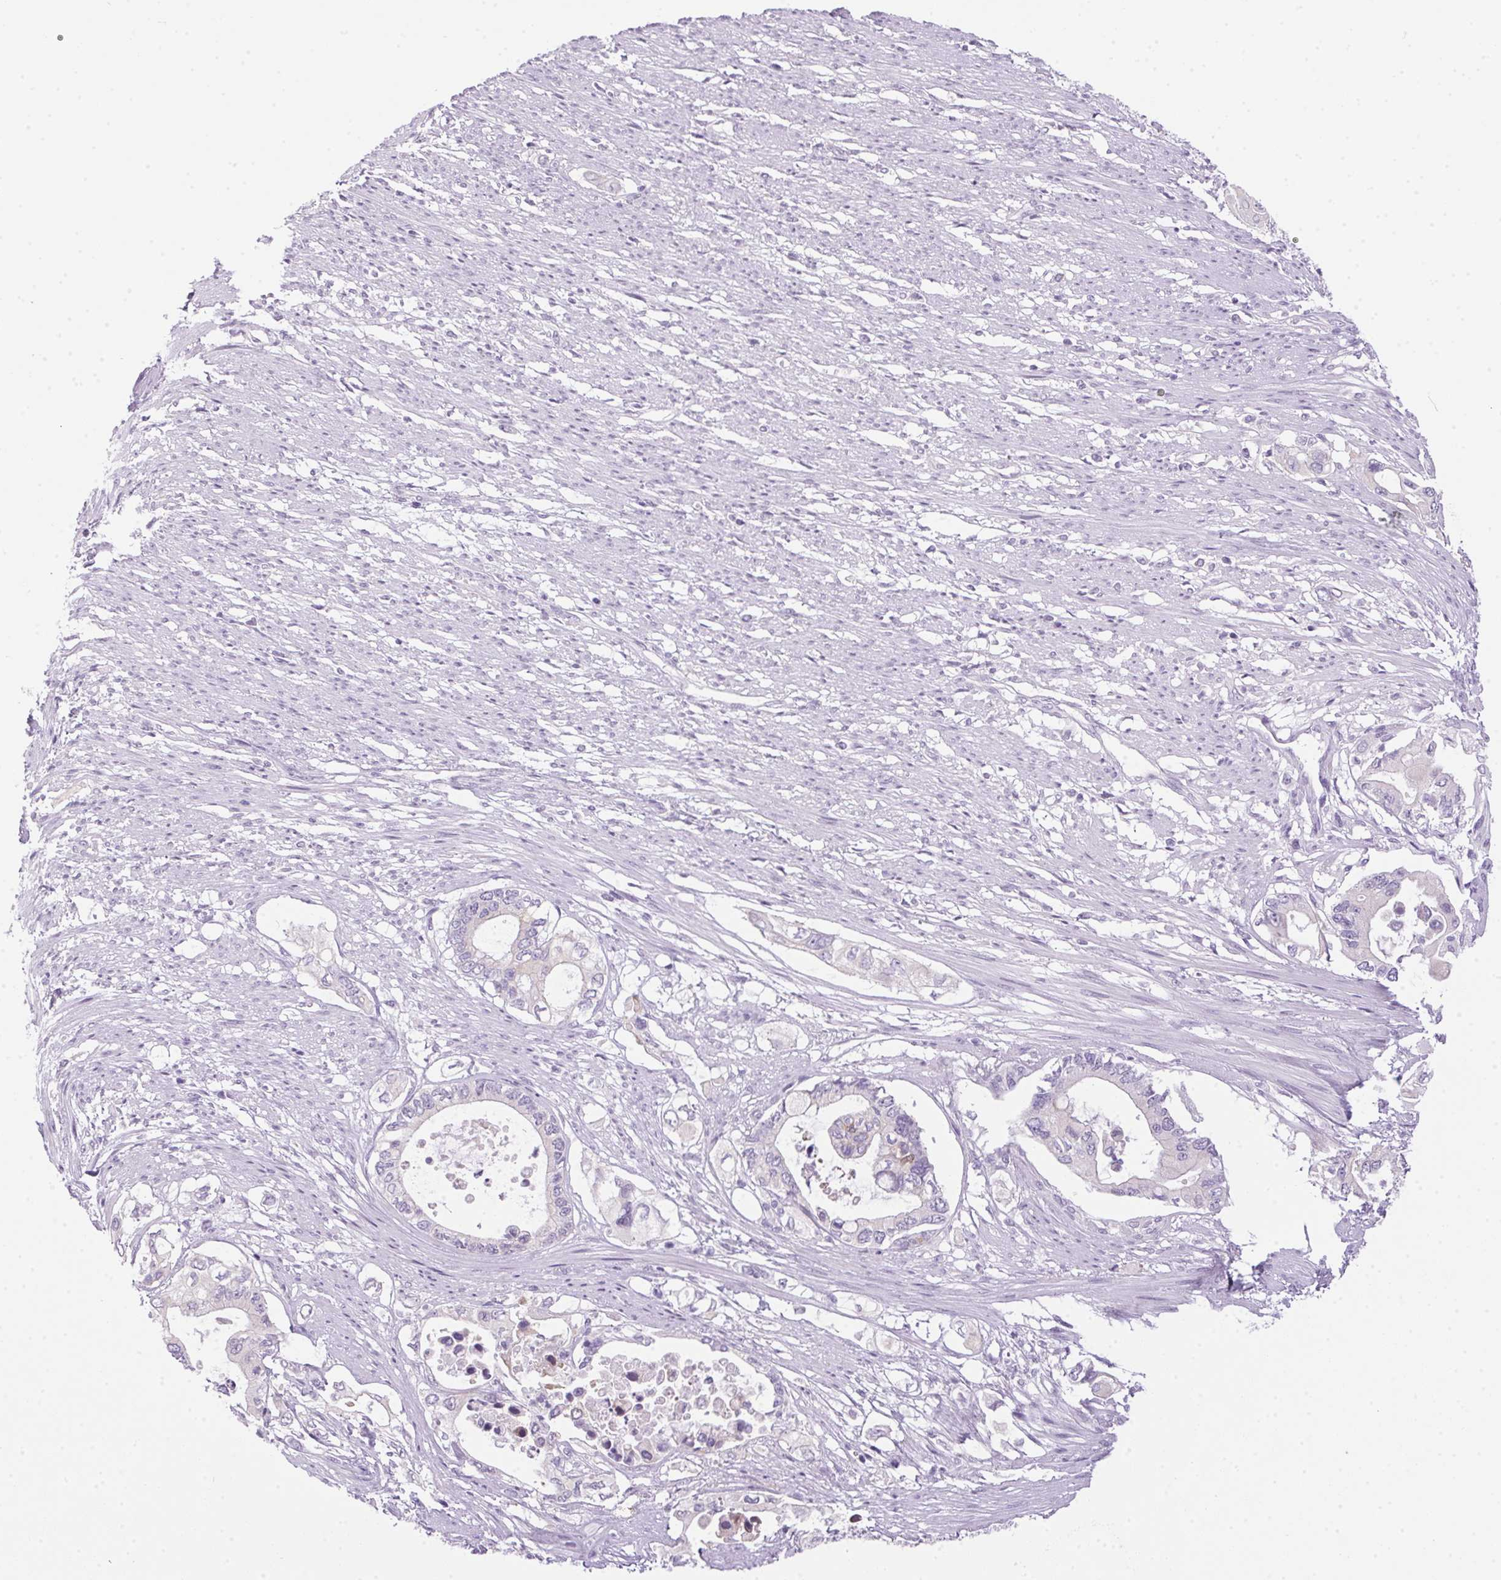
{"staining": {"intensity": "negative", "quantity": "none", "location": "none"}, "tissue": "pancreatic cancer", "cell_type": "Tumor cells", "image_type": "cancer", "snomed": [{"axis": "morphology", "description": "Adenocarcinoma, NOS"}, {"axis": "topography", "description": "Pancreas"}], "caption": "This is a histopathology image of immunohistochemistry staining of adenocarcinoma (pancreatic), which shows no positivity in tumor cells. Nuclei are stained in blue.", "gene": "POPDC2", "patient": {"sex": "female", "age": 63}}